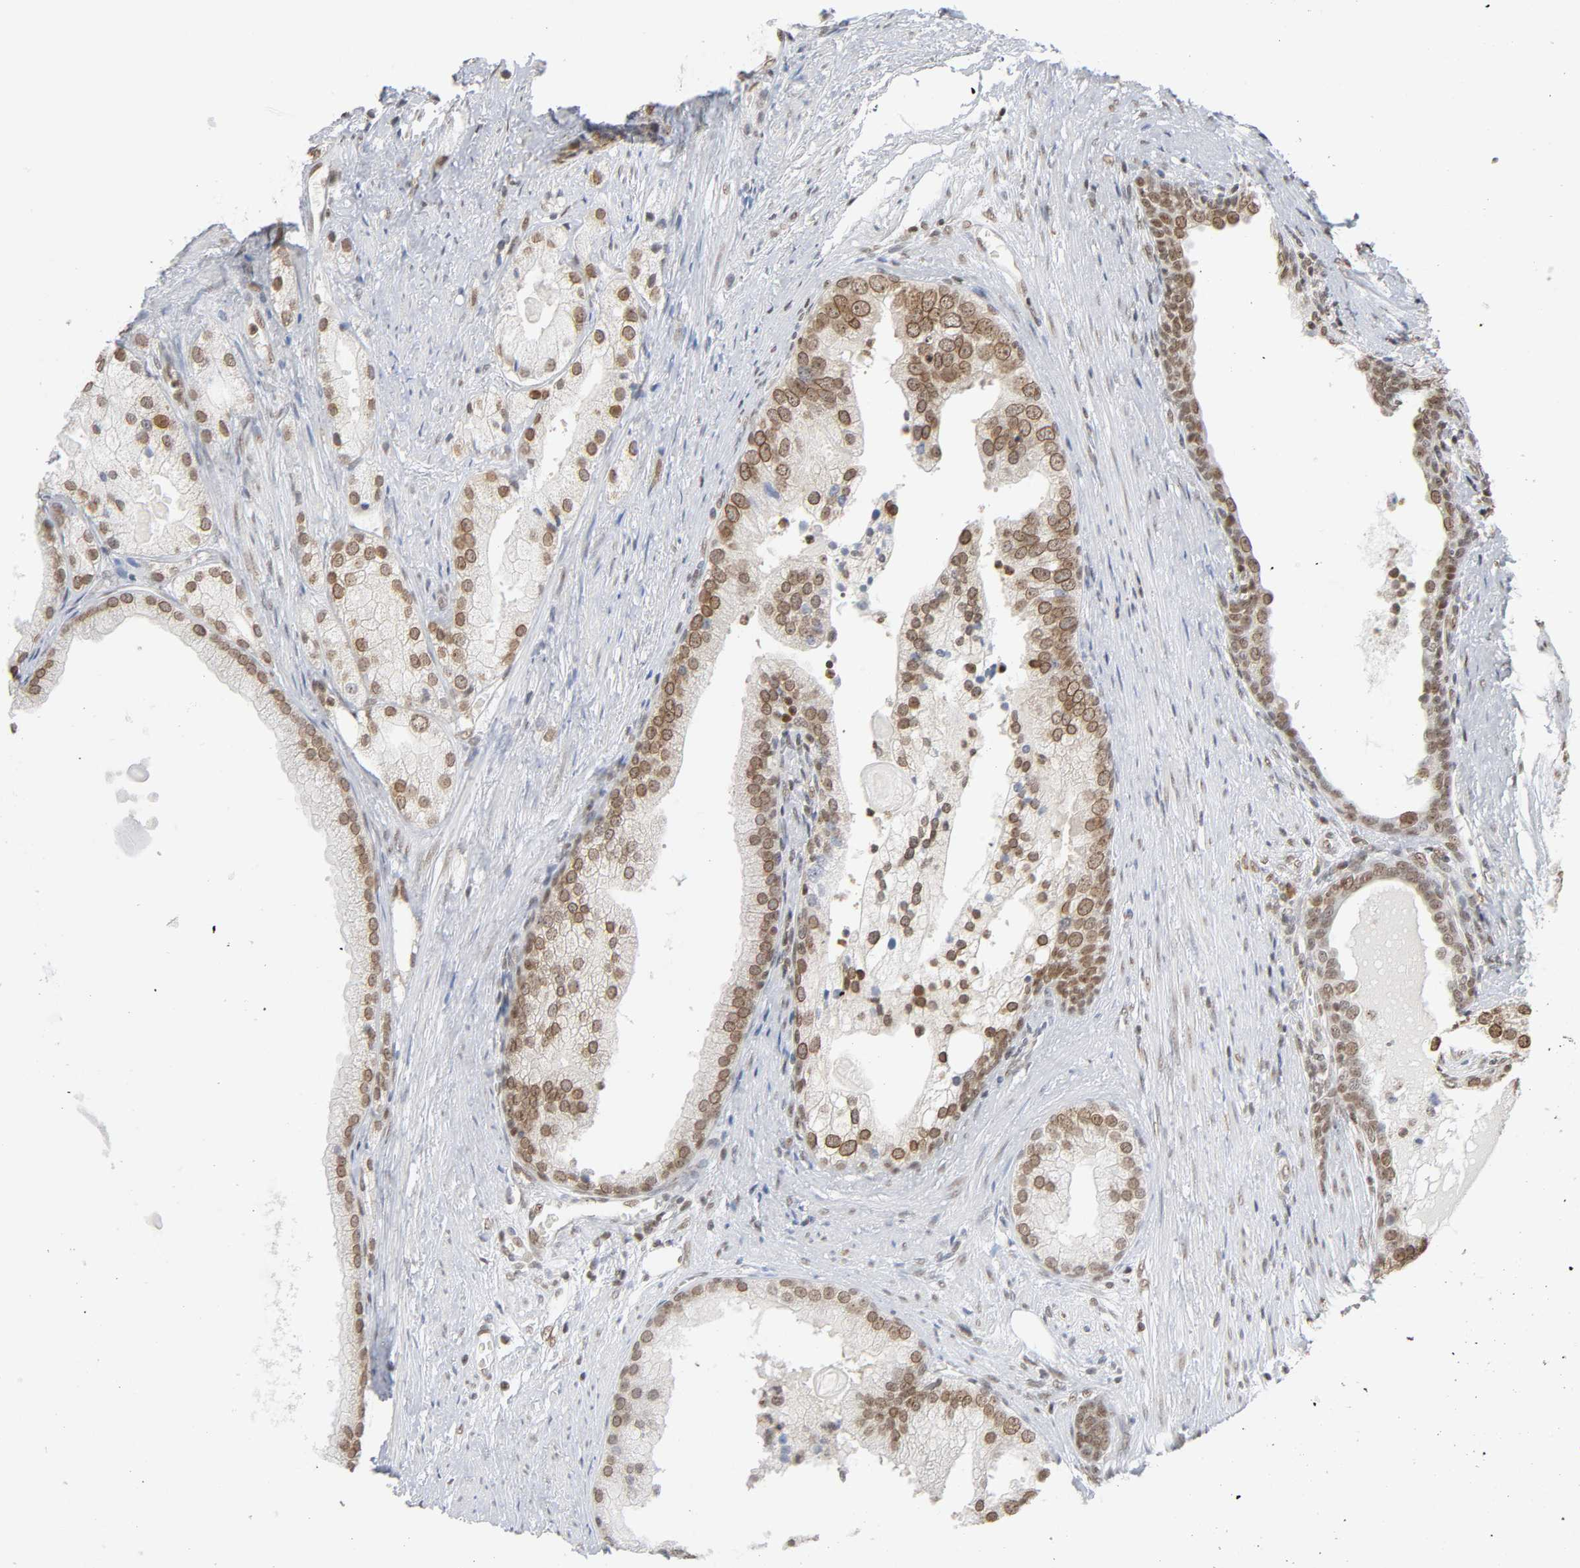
{"staining": {"intensity": "moderate", "quantity": ">75%", "location": "nuclear"}, "tissue": "prostate cancer", "cell_type": "Tumor cells", "image_type": "cancer", "snomed": [{"axis": "morphology", "description": "Adenocarcinoma, Low grade"}, {"axis": "topography", "description": "Prostate"}], "caption": "A medium amount of moderate nuclear expression is appreciated in about >75% of tumor cells in prostate cancer tissue.", "gene": "SUMO1", "patient": {"sex": "male", "age": 69}}